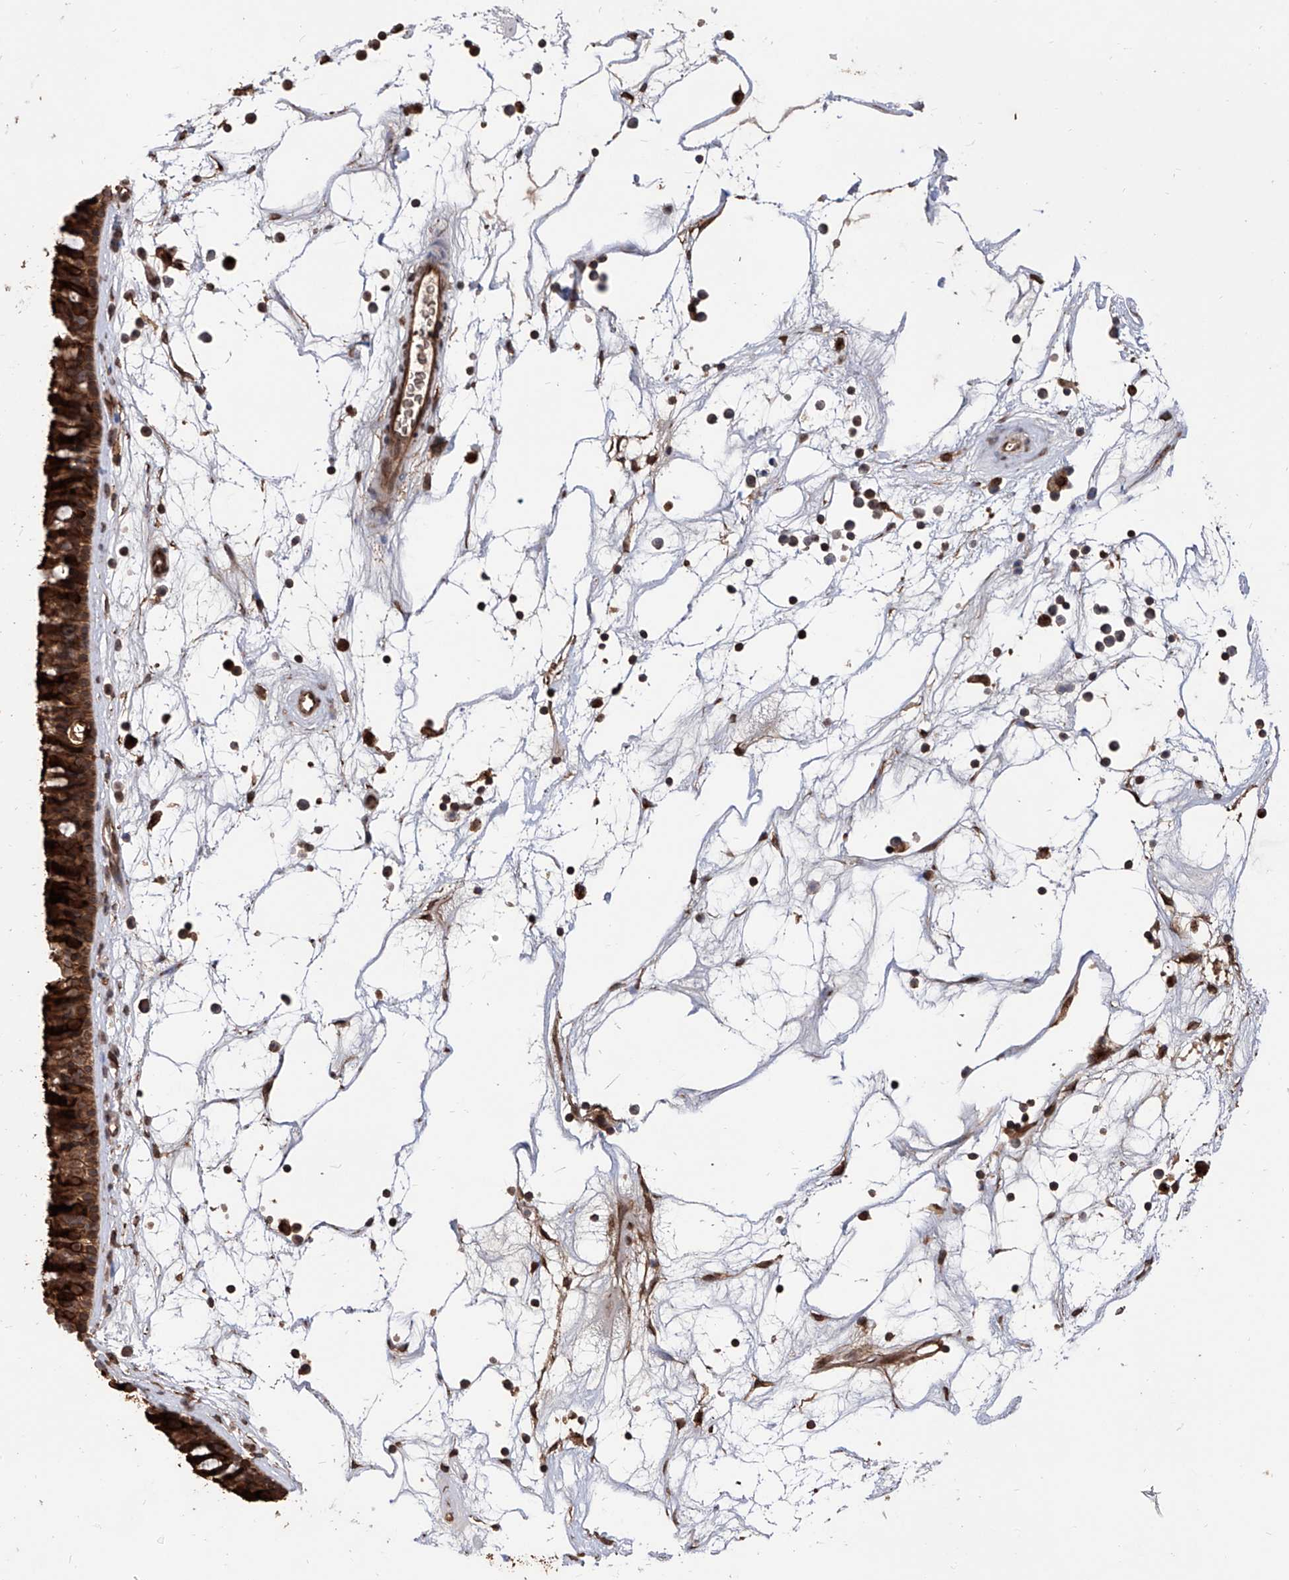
{"staining": {"intensity": "strong", "quantity": ">75%", "location": "cytoplasmic/membranous,nuclear"}, "tissue": "nasopharynx", "cell_type": "Respiratory epithelial cells", "image_type": "normal", "snomed": [{"axis": "morphology", "description": "Normal tissue, NOS"}, {"axis": "topography", "description": "Nasopharynx"}], "caption": "Human nasopharynx stained with a brown dye demonstrates strong cytoplasmic/membranous,nuclear positive expression in approximately >75% of respiratory epithelial cells.", "gene": "LYSMD4", "patient": {"sex": "male", "age": 64}}